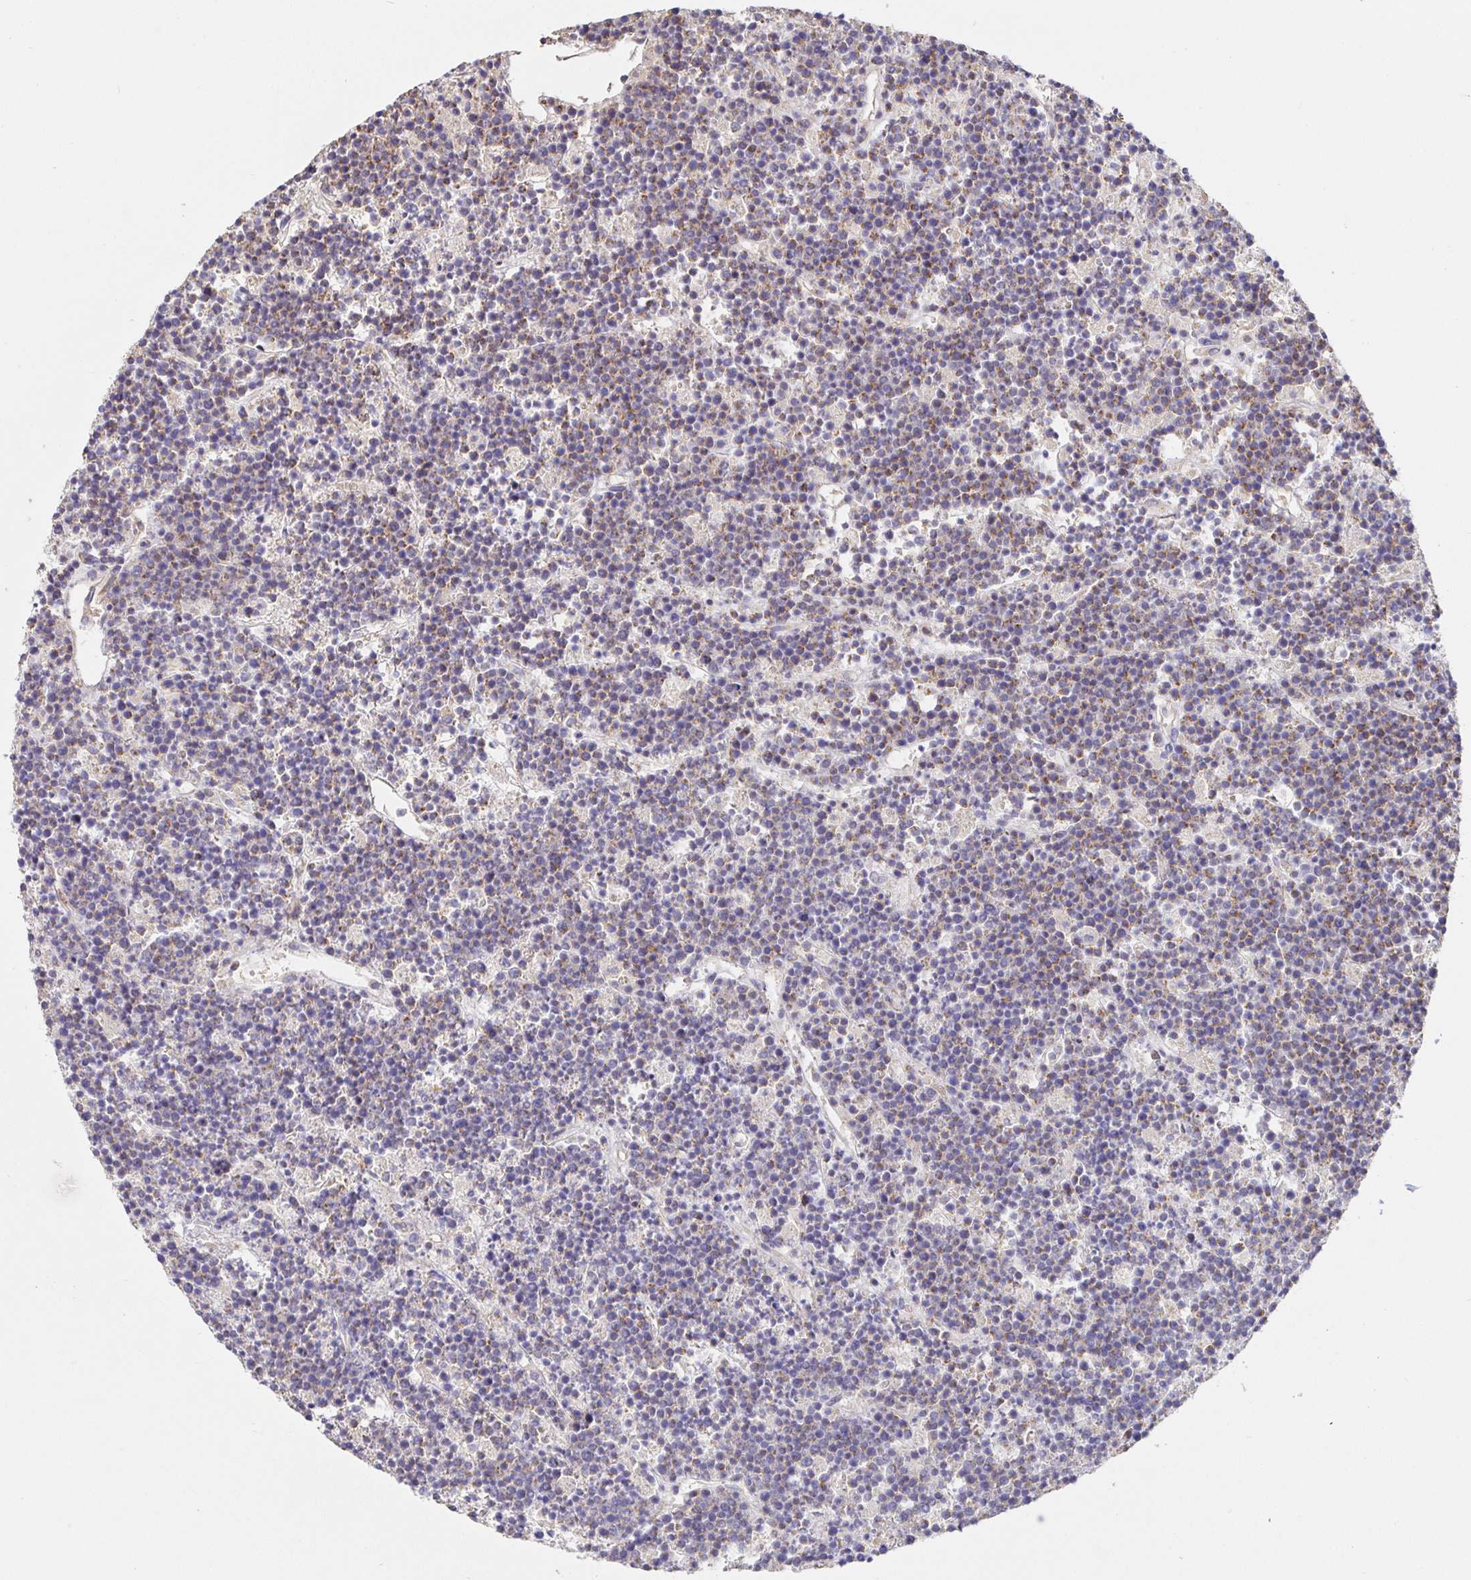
{"staining": {"intensity": "weak", "quantity": "25%-75%", "location": "cytoplasmic/membranous"}, "tissue": "lymphoma", "cell_type": "Tumor cells", "image_type": "cancer", "snomed": [{"axis": "morphology", "description": "Malignant lymphoma, non-Hodgkin's type, High grade"}, {"axis": "topography", "description": "Ovary"}], "caption": "Tumor cells show weak cytoplasmic/membranous expression in approximately 25%-75% of cells in high-grade malignant lymphoma, non-Hodgkin's type. (brown staining indicates protein expression, while blue staining denotes nuclei).", "gene": "ZDHHC11", "patient": {"sex": "female", "age": 56}}